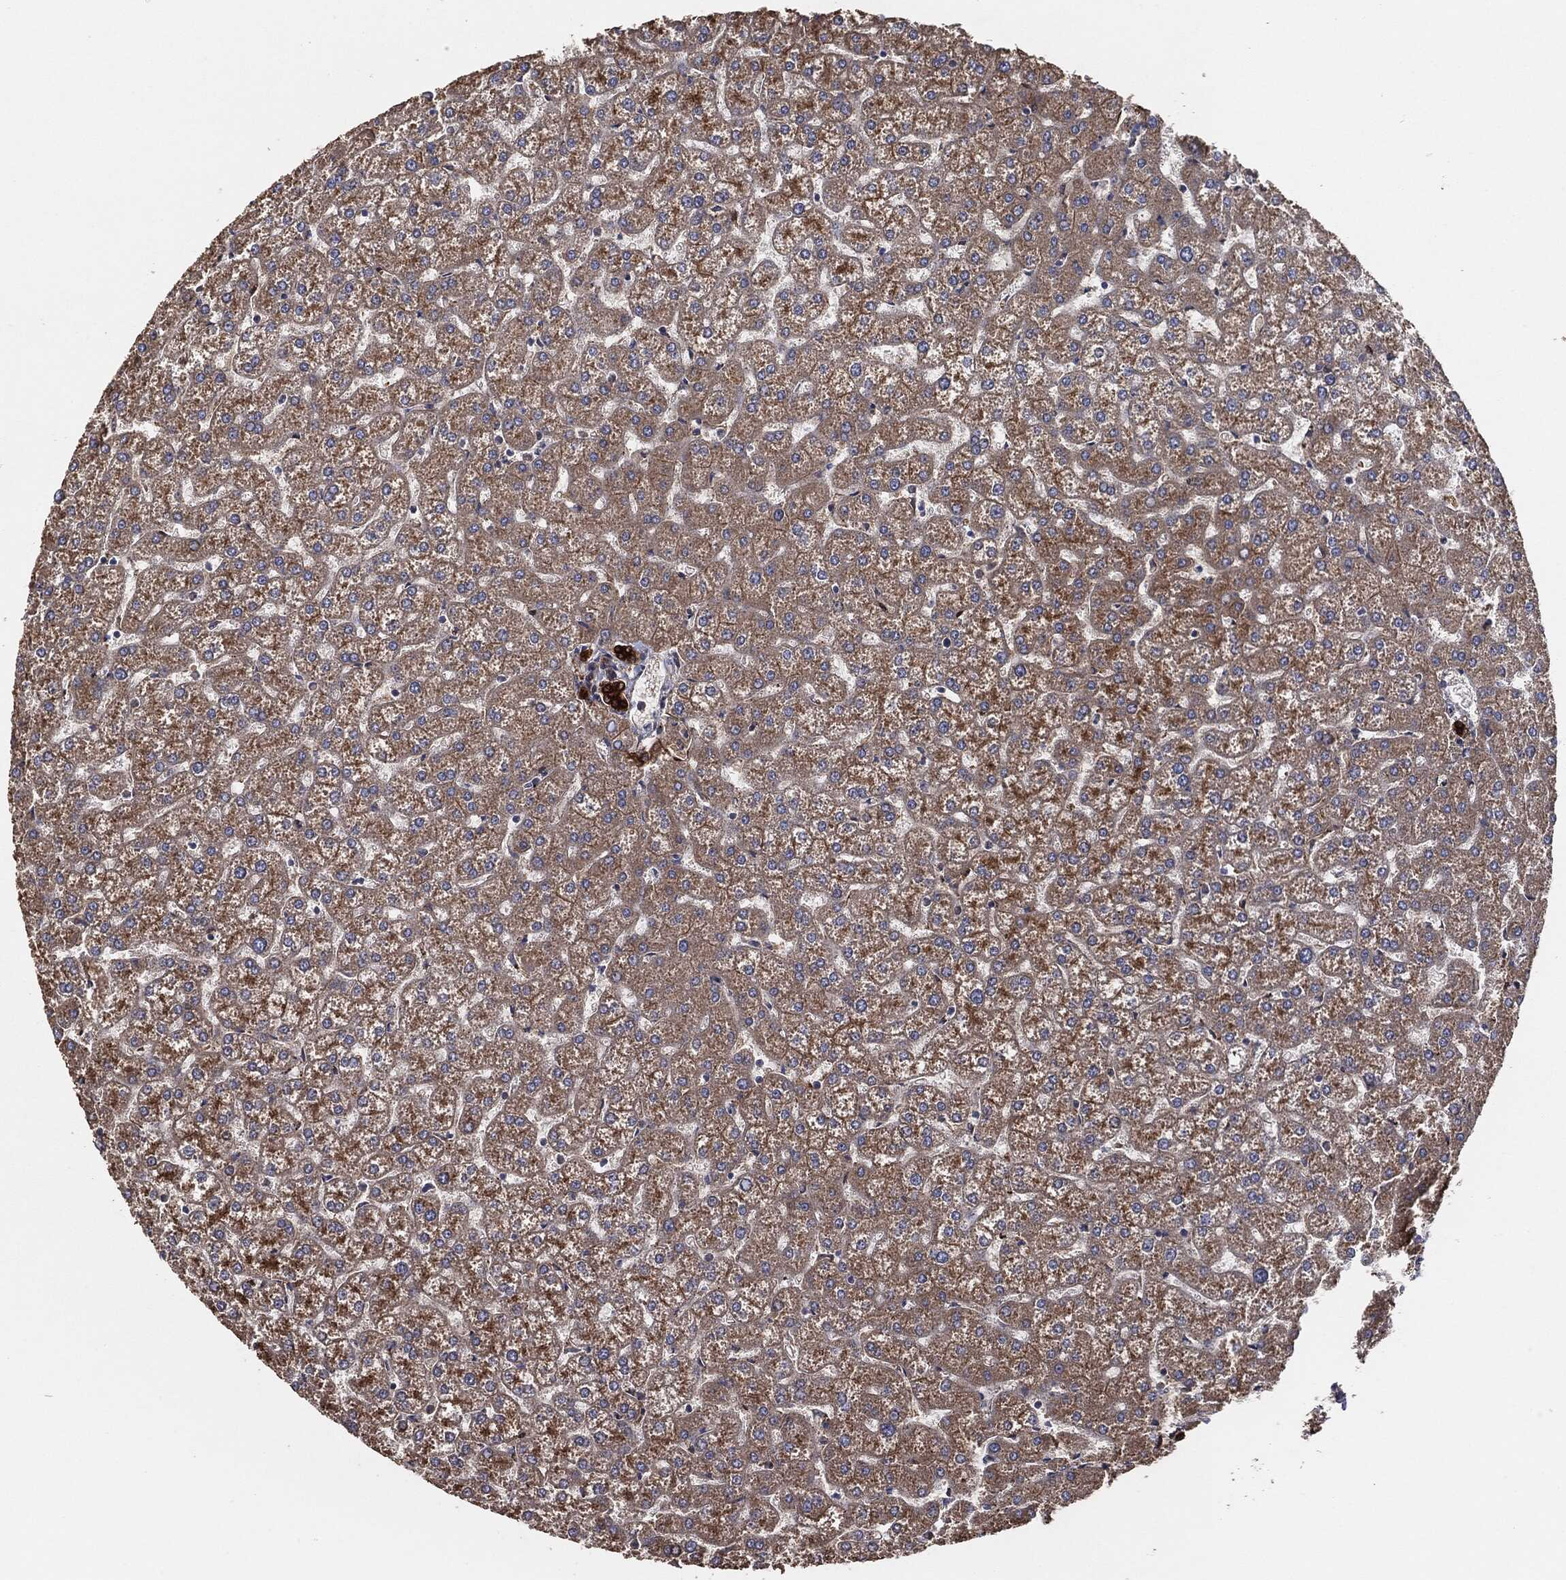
{"staining": {"intensity": "strong", "quantity": ">75%", "location": "cytoplasmic/membranous"}, "tissue": "liver", "cell_type": "Cholangiocytes", "image_type": "normal", "snomed": [{"axis": "morphology", "description": "Normal tissue, NOS"}, {"axis": "topography", "description": "Liver"}], "caption": "Cholangiocytes show high levels of strong cytoplasmic/membranous expression in approximately >75% of cells in normal liver. The staining is performed using DAB (3,3'-diaminobenzidine) brown chromogen to label protein expression. The nuclei are counter-stained blue using hematoxylin.", "gene": "CTNNA1", "patient": {"sex": "female", "age": 32}}